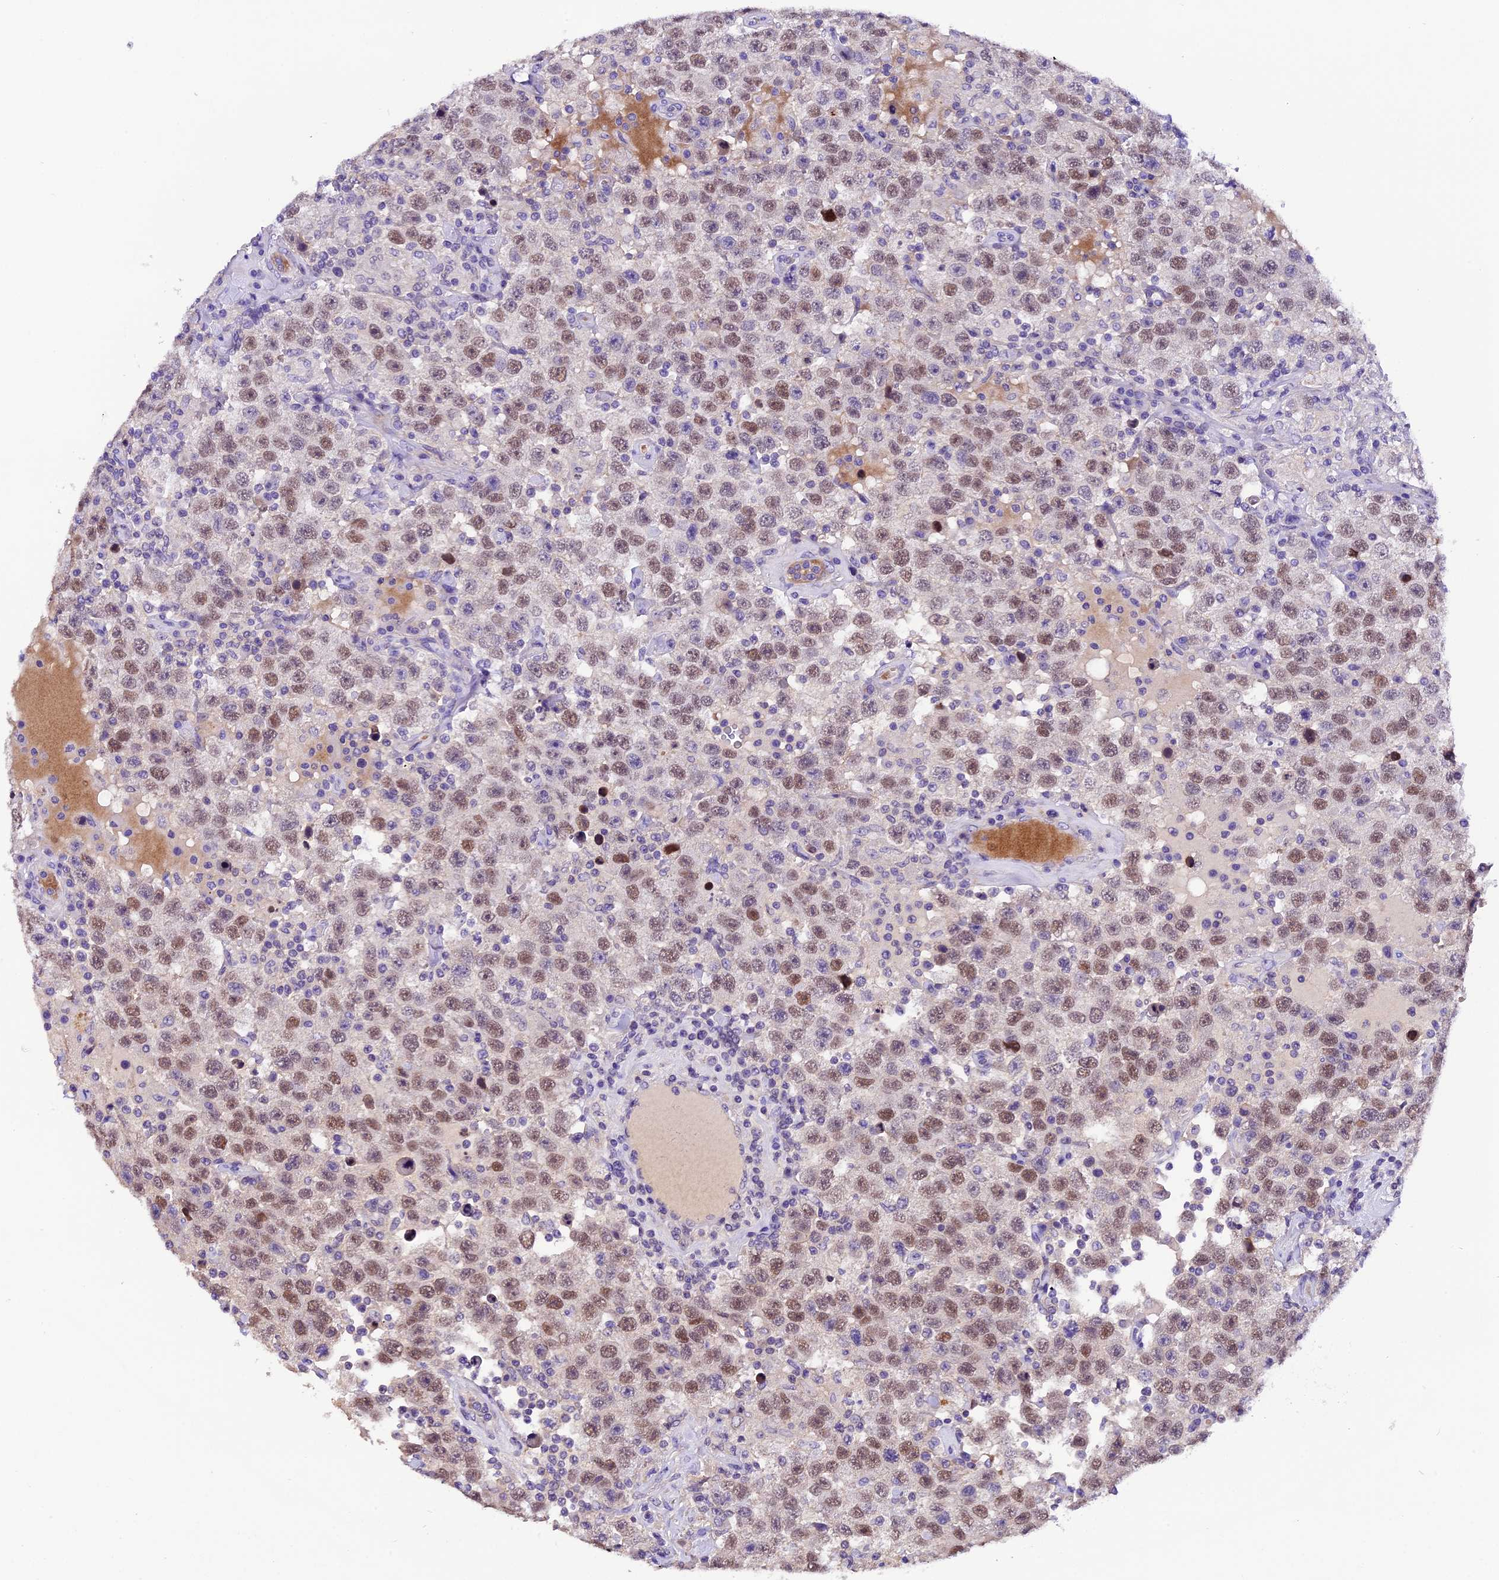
{"staining": {"intensity": "moderate", "quantity": ">75%", "location": "nuclear"}, "tissue": "testis cancer", "cell_type": "Tumor cells", "image_type": "cancer", "snomed": [{"axis": "morphology", "description": "Seminoma, NOS"}, {"axis": "topography", "description": "Testis"}], "caption": "DAB (3,3'-diaminobenzidine) immunohistochemical staining of seminoma (testis) exhibits moderate nuclear protein staining in approximately >75% of tumor cells.", "gene": "MEX3B", "patient": {"sex": "male", "age": 41}}